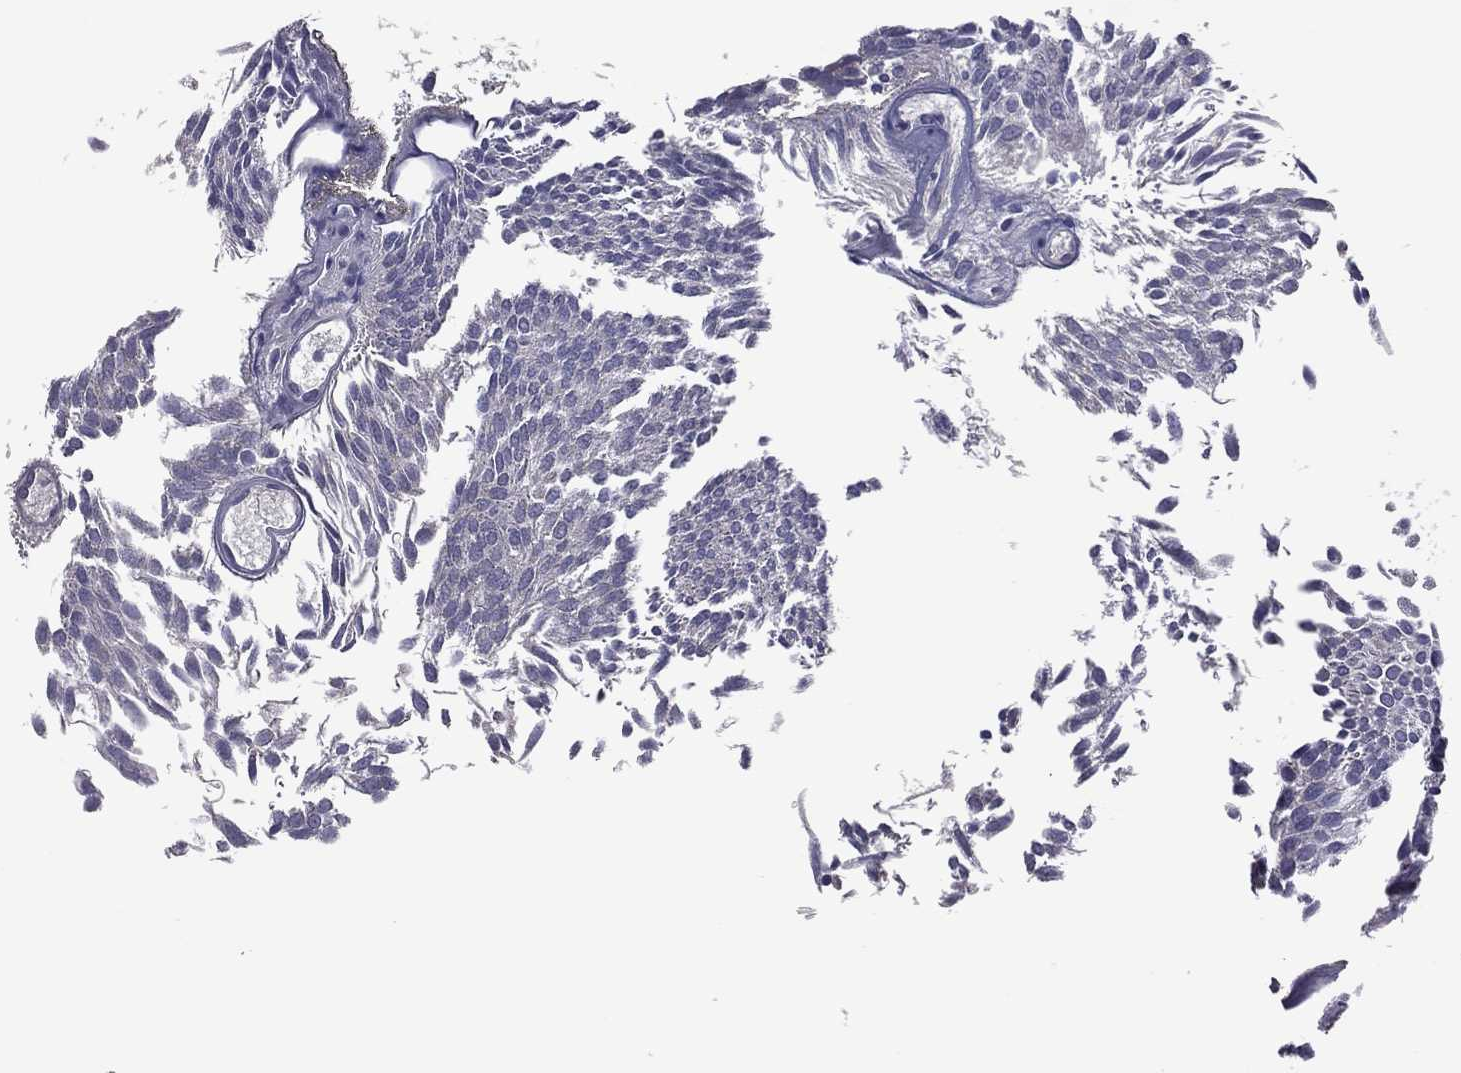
{"staining": {"intensity": "negative", "quantity": "none", "location": "none"}, "tissue": "urothelial cancer", "cell_type": "Tumor cells", "image_type": "cancer", "snomed": [{"axis": "morphology", "description": "Urothelial carcinoma, Low grade"}, {"axis": "topography", "description": "Urinary bladder"}], "caption": "DAB immunohistochemical staining of human urothelial carcinoma (low-grade) shows no significant expression in tumor cells.", "gene": "GPAA1", "patient": {"sex": "male", "age": 63}}